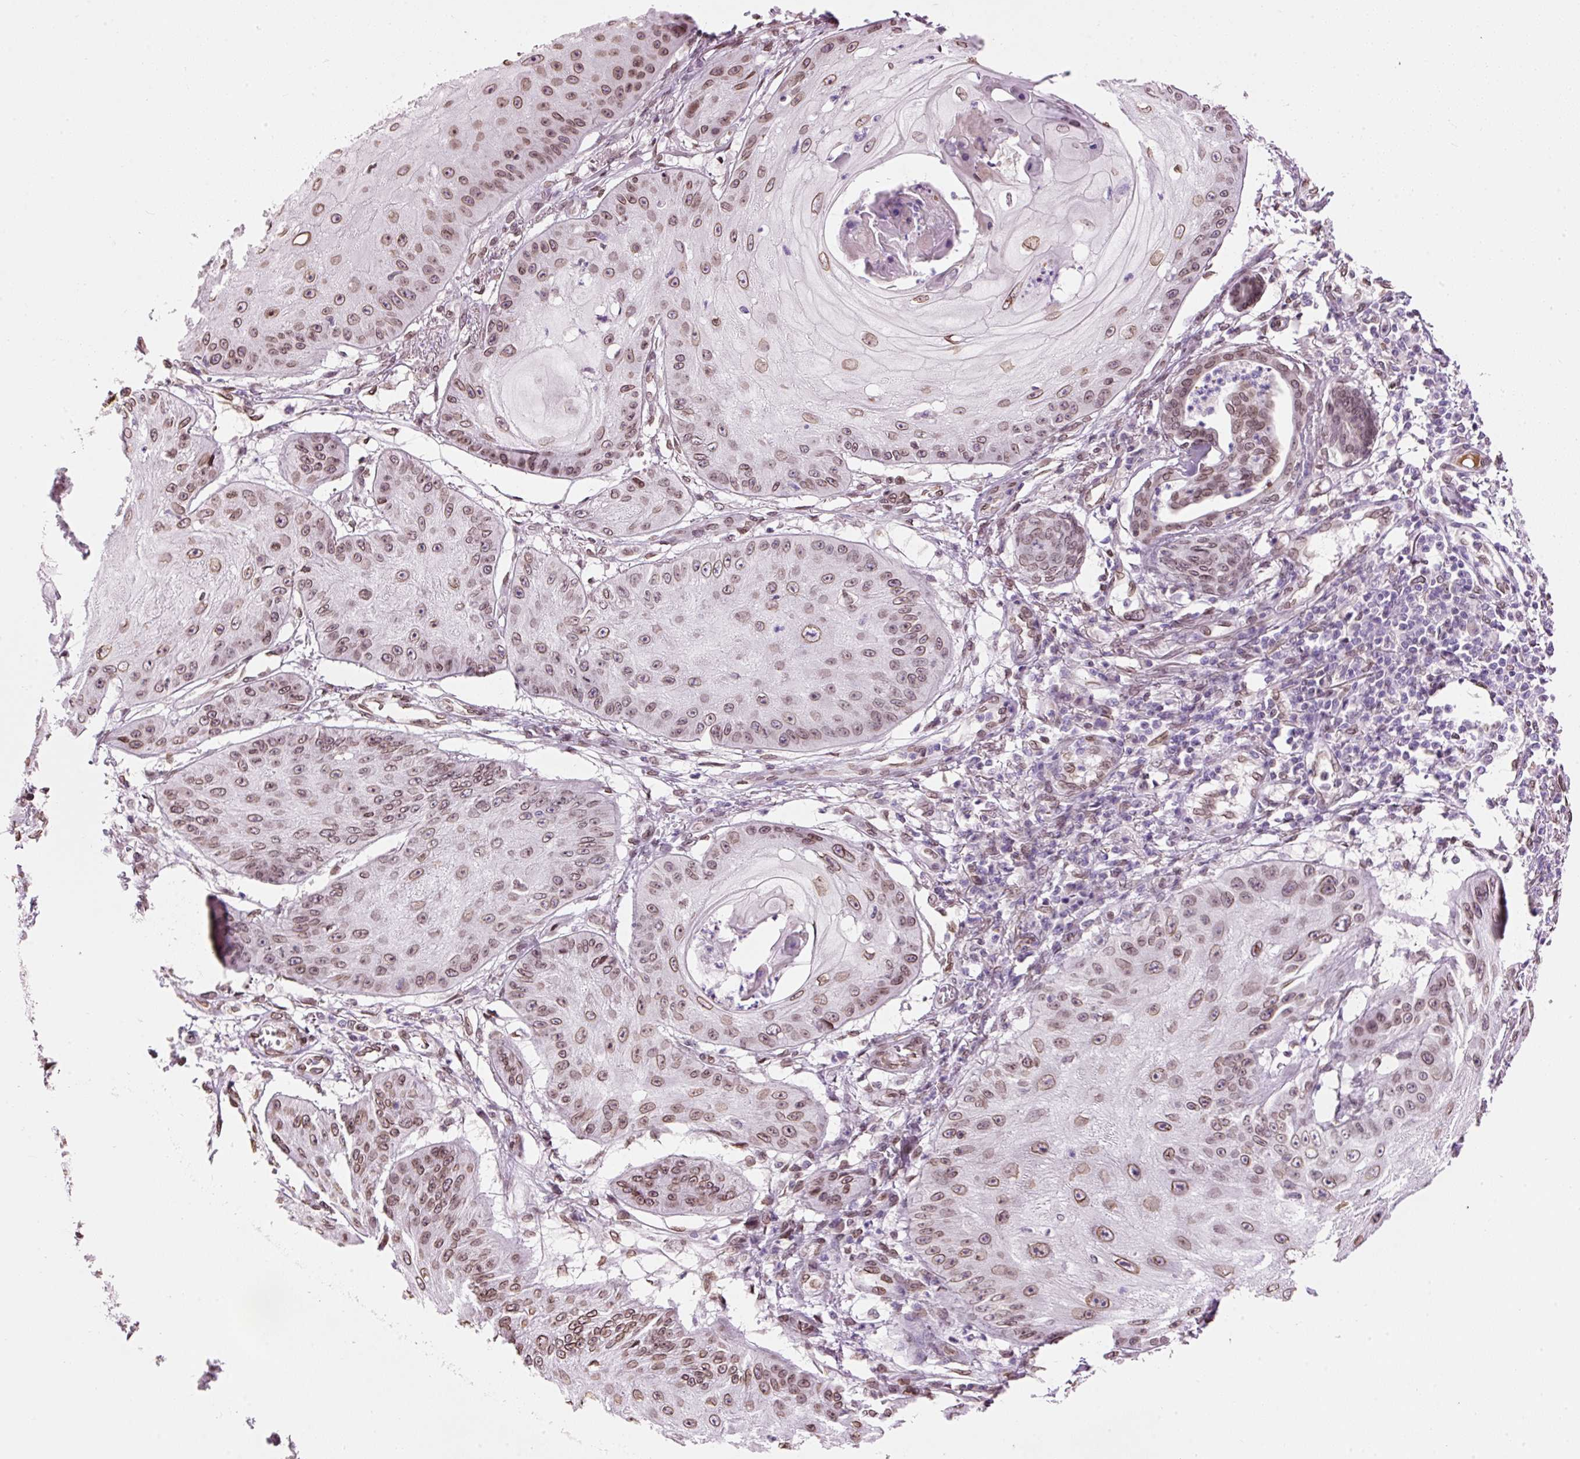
{"staining": {"intensity": "moderate", "quantity": "25%-75%", "location": "cytoplasmic/membranous,nuclear"}, "tissue": "skin cancer", "cell_type": "Tumor cells", "image_type": "cancer", "snomed": [{"axis": "morphology", "description": "Squamous cell carcinoma, NOS"}, {"axis": "topography", "description": "Skin"}], "caption": "This is an image of immunohistochemistry (IHC) staining of skin cancer, which shows moderate staining in the cytoplasmic/membranous and nuclear of tumor cells.", "gene": "ZNF224", "patient": {"sex": "male", "age": 70}}